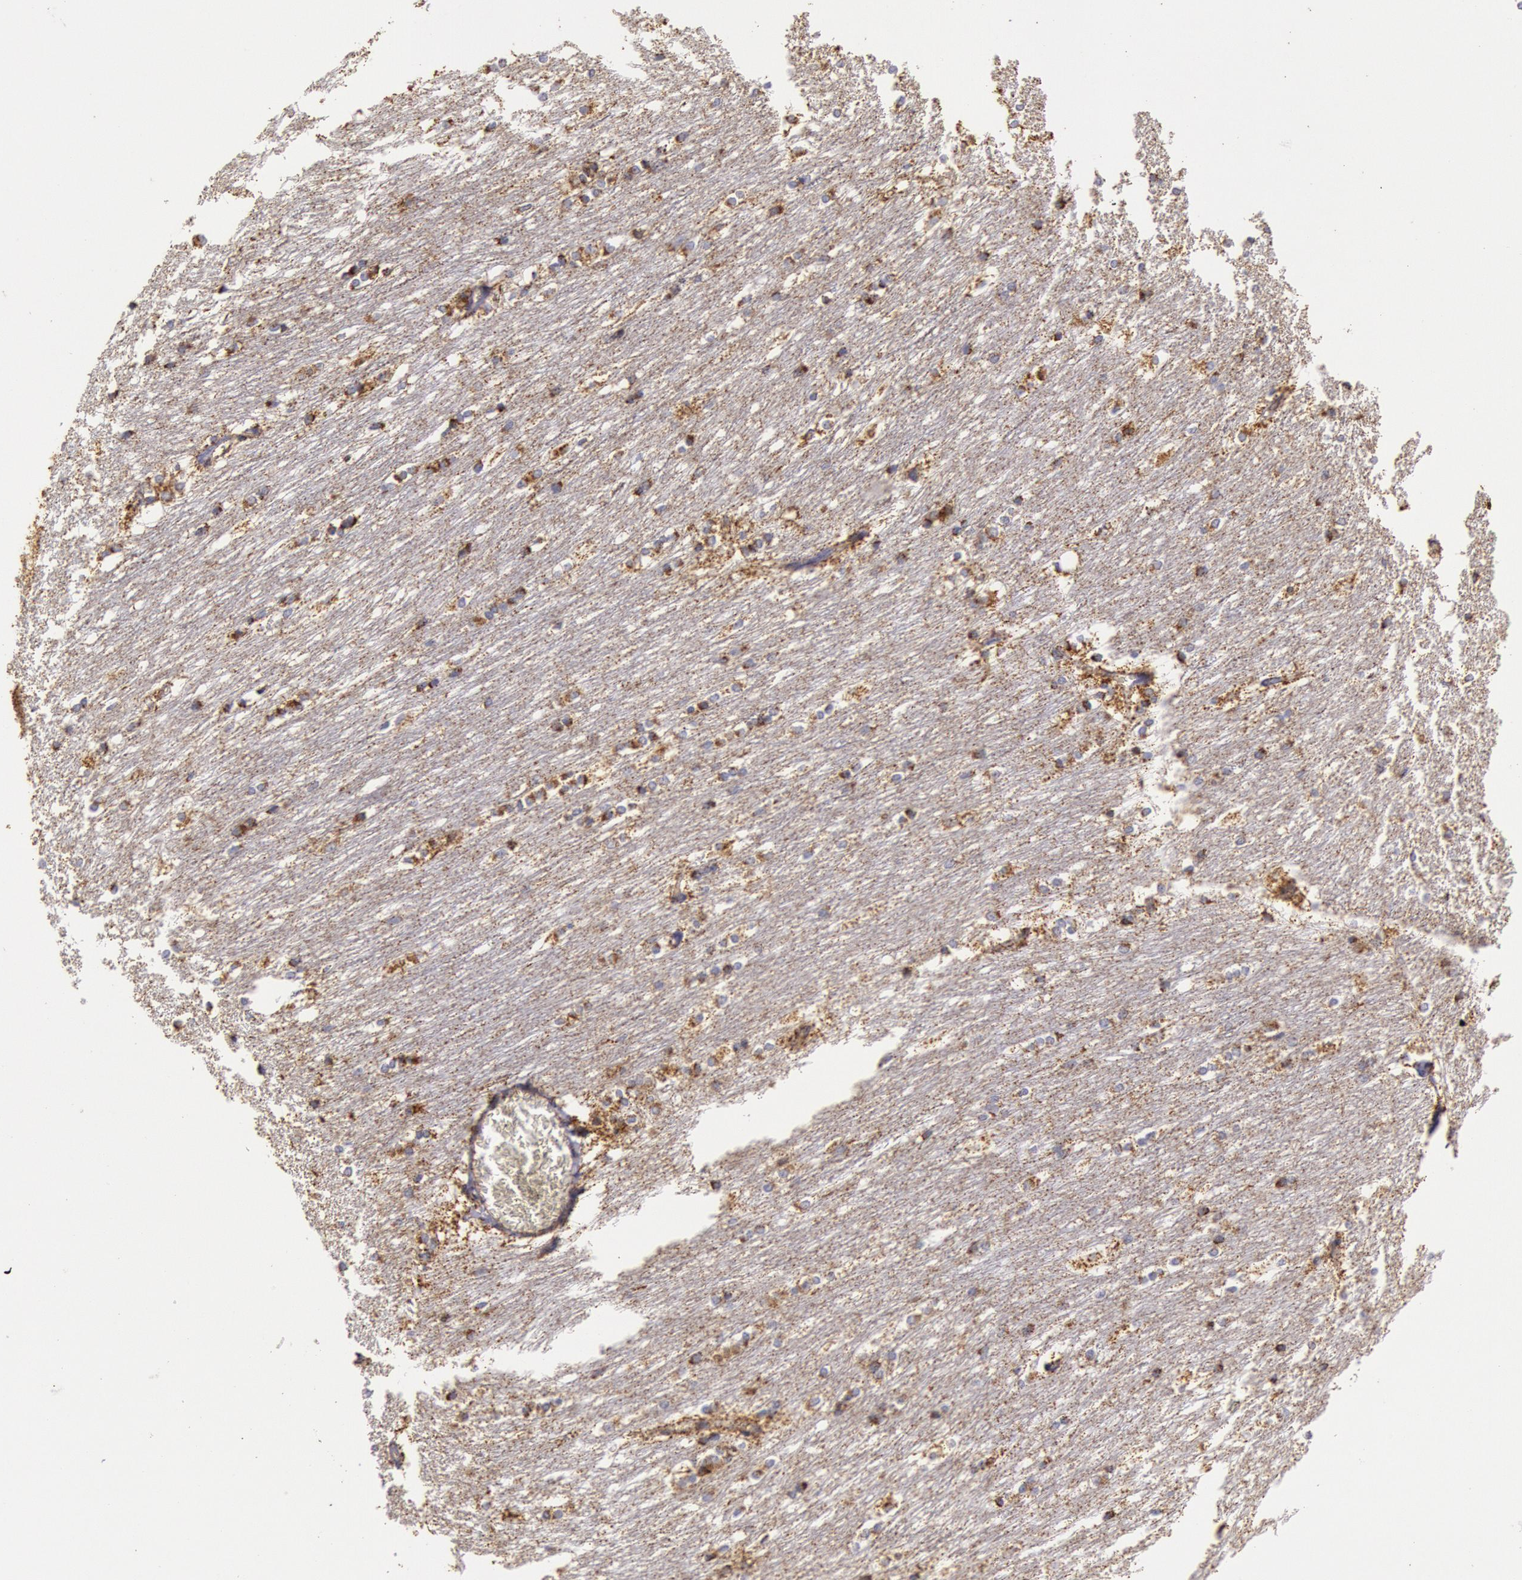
{"staining": {"intensity": "moderate", "quantity": "<25%", "location": "cytoplasmic/membranous"}, "tissue": "caudate", "cell_type": "Glial cells", "image_type": "normal", "snomed": [{"axis": "morphology", "description": "Normal tissue, NOS"}, {"axis": "topography", "description": "Lateral ventricle wall"}], "caption": "A photomicrograph of human caudate stained for a protein reveals moderate cytoplasmic/membranous brown staining in glial cells.", "gene": "CYC1", "patient": {"sex": "female", "age": 19}}